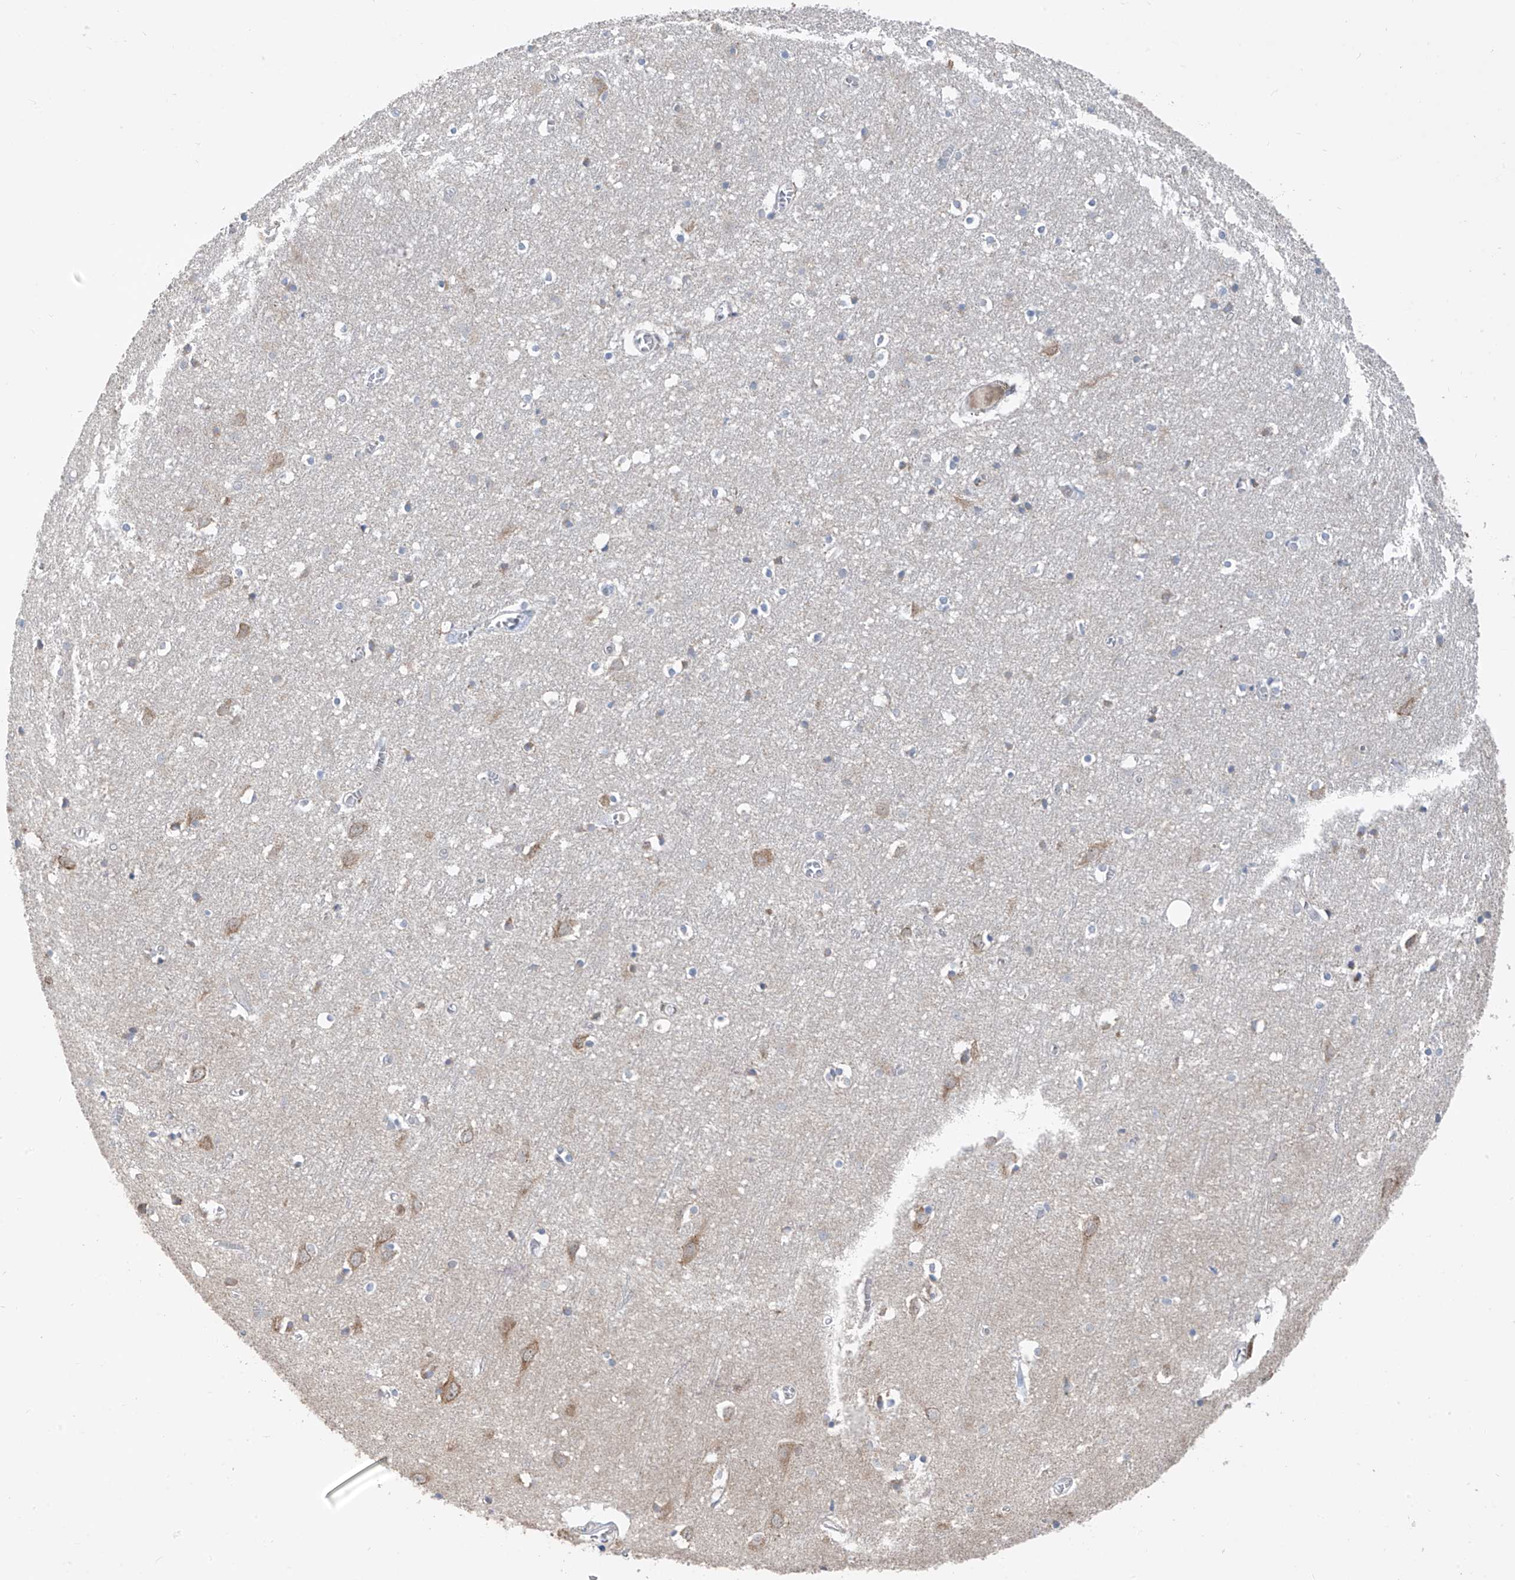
{"staining": {"intensity": "negative", "quantity": "none", "location": "none"}, "tissue": "cerebral cortex", "cell_type": "Endothelial cells", "image_type": "normal", "snomed": [{"axis": "morphology", "description": "Normal tissue, NOS"}, {"axis": "topography", "description": "Cerebral cortex"}], "caption": "This is an immunohistochemistry (IHC) image of benign cerebral cortex. There is no expression in endothelial cells.", "gene": "RPL4", "patient": {"sex": "female", "age": 64}}